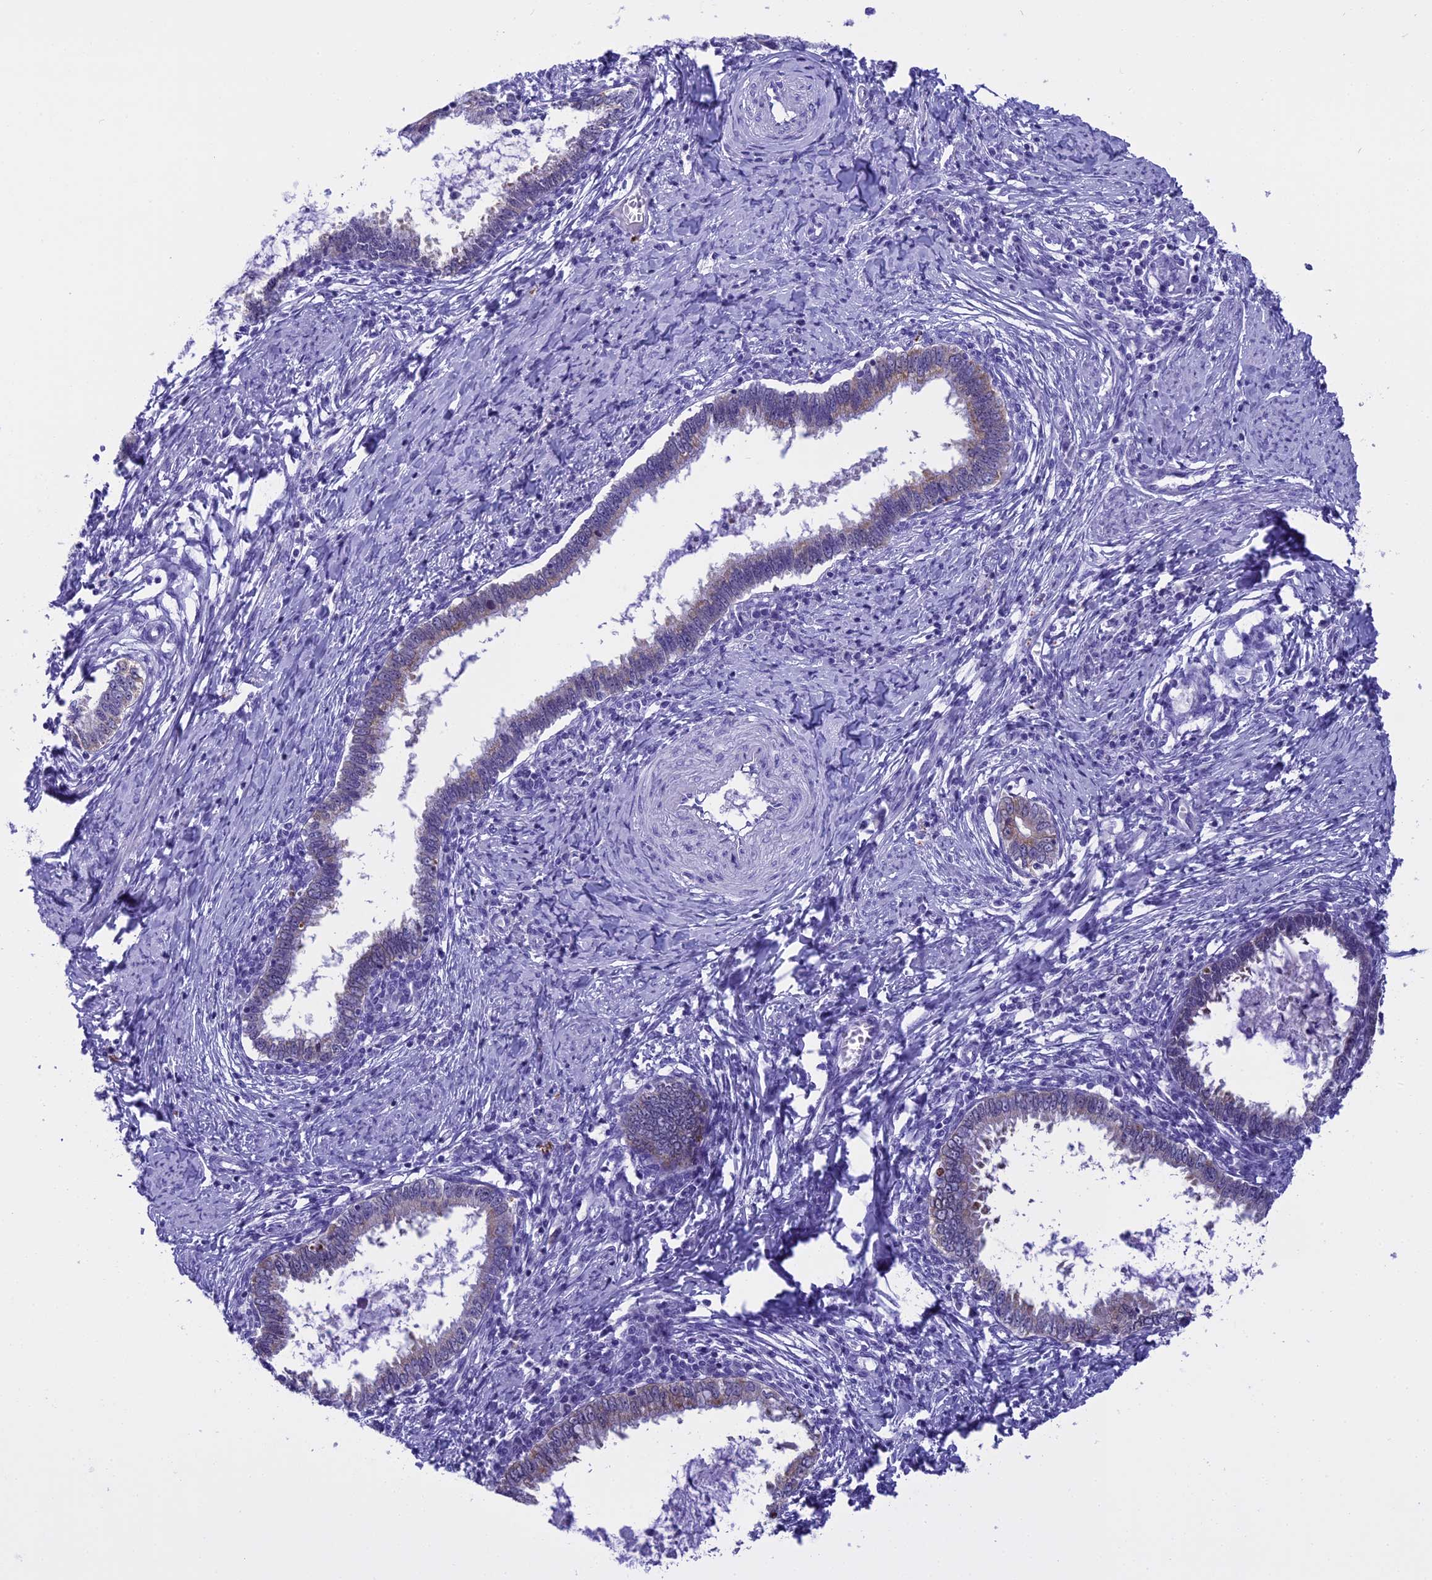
{"staining": {"intensity": "moderate", "quantity": "<25%", "location": "cytoplasmic/membranous"}, "tissue": "cervical cancer", "cell_type": "Tumor cells", "image_type": "cancer", "snomed": [{"axis": "morphology", "description": "Adenocarcinoma, NOS"}, {"axis": "topography", "description": "Cervix"}], "caption": "IHC photomicrograph of neoplastic tissue: adenocarcinoma (cervical) stained using immunohistochemistry (IHC) reveals low levels of moderate protein expression localized specifically in the cytoplasmic/membranous of tumor cells, appearing as a cytoplasmic/membranous brown color.", "gene": "KCTD14", "patient": {"sex": "female", "age": 36}}